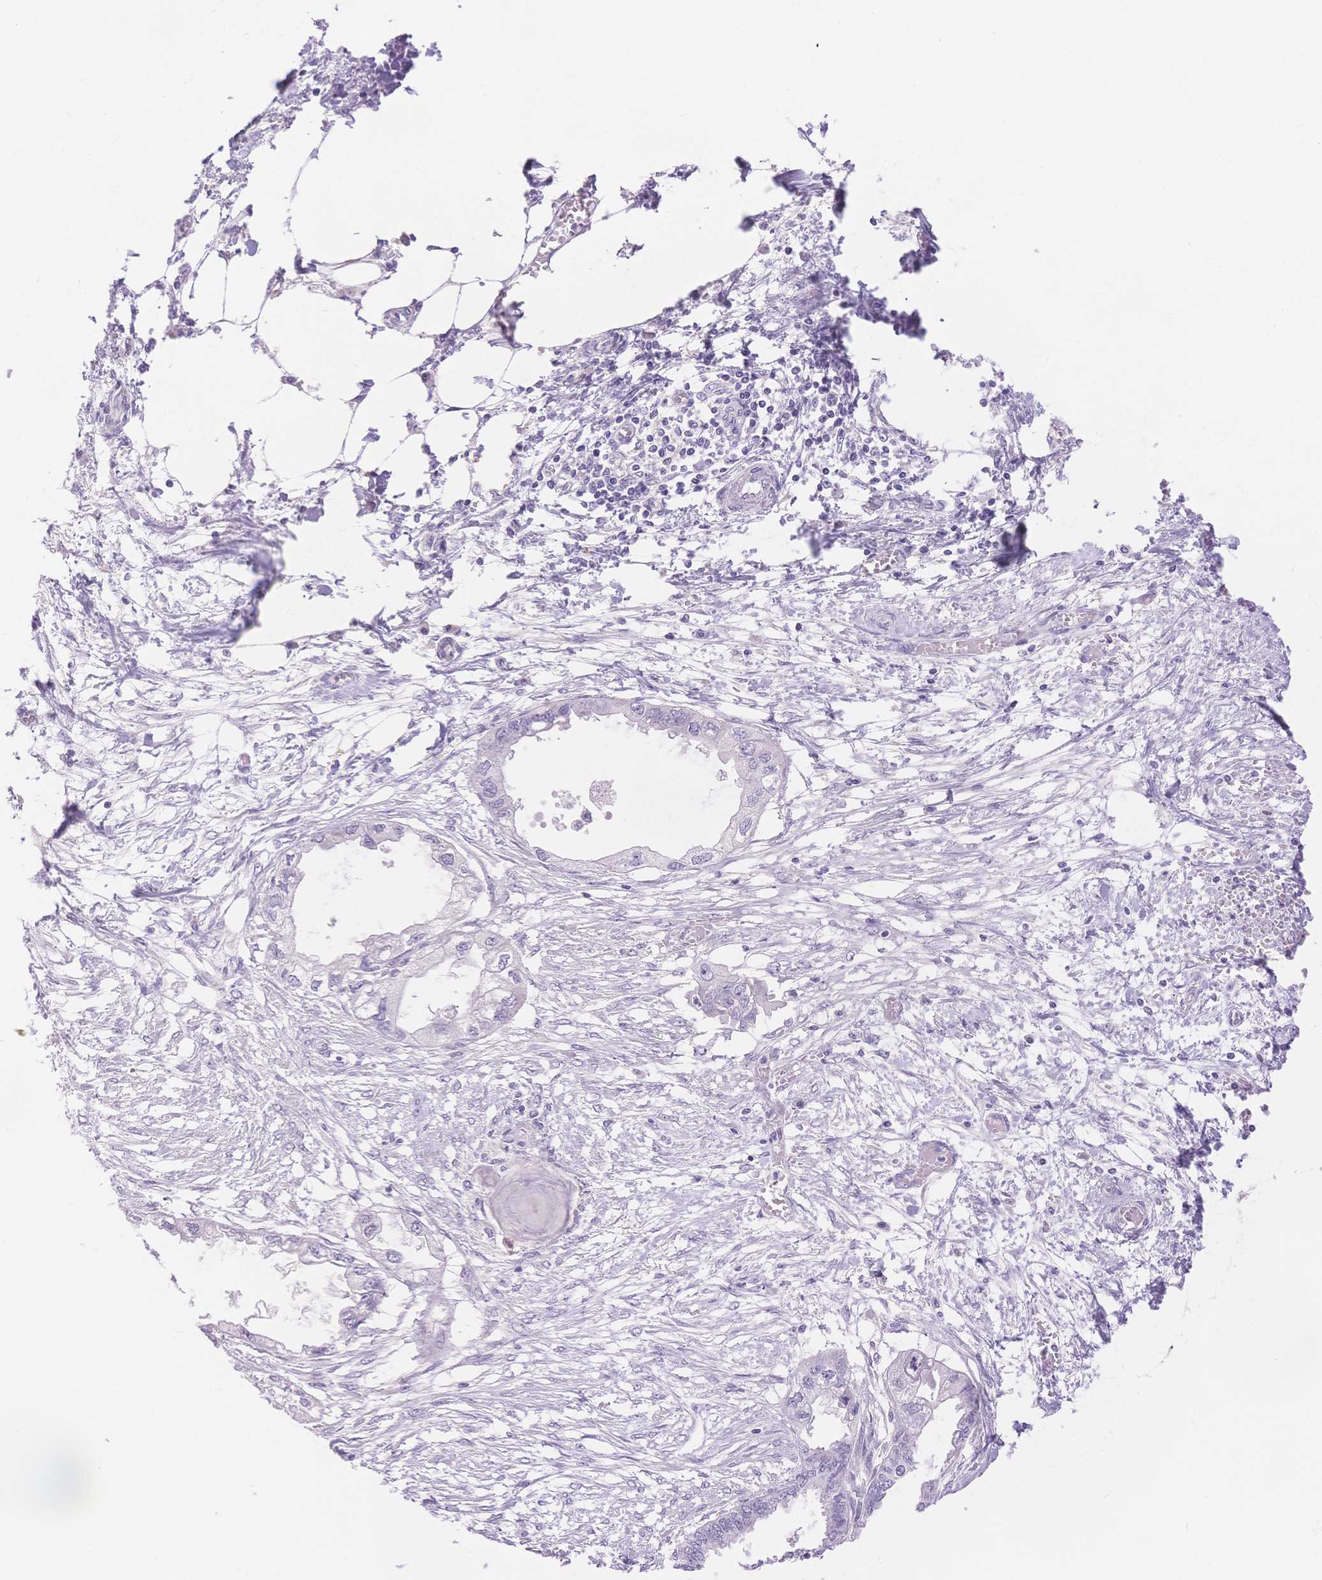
{"staining": {"intensity": "negative", "quantity": "none", "location": "none"}, "tissue": "endometrial cancer", "cell_type": "Tumor cells", "image_type": "cancer", "snomed": [{"axis": "morphology", "description": "Adenocarcinoma, NOS"}, {"axis": "morphology", "description": "Adenocarcinoma, metastatic, NOS"}, {"axis": "topography", "description": "Adipose tissue"}, {"axis": "topography", "description": "Endometrium"}], "caption": "Micrograph shows no significant protein expression in tumor cells of metastatic adenocarcinoma (endometrial). (Immunohistochemistry, brightfield microscopy, high magnification).", "gene": "MYOM1", "patient": {"sex": "female", "age": 67}}